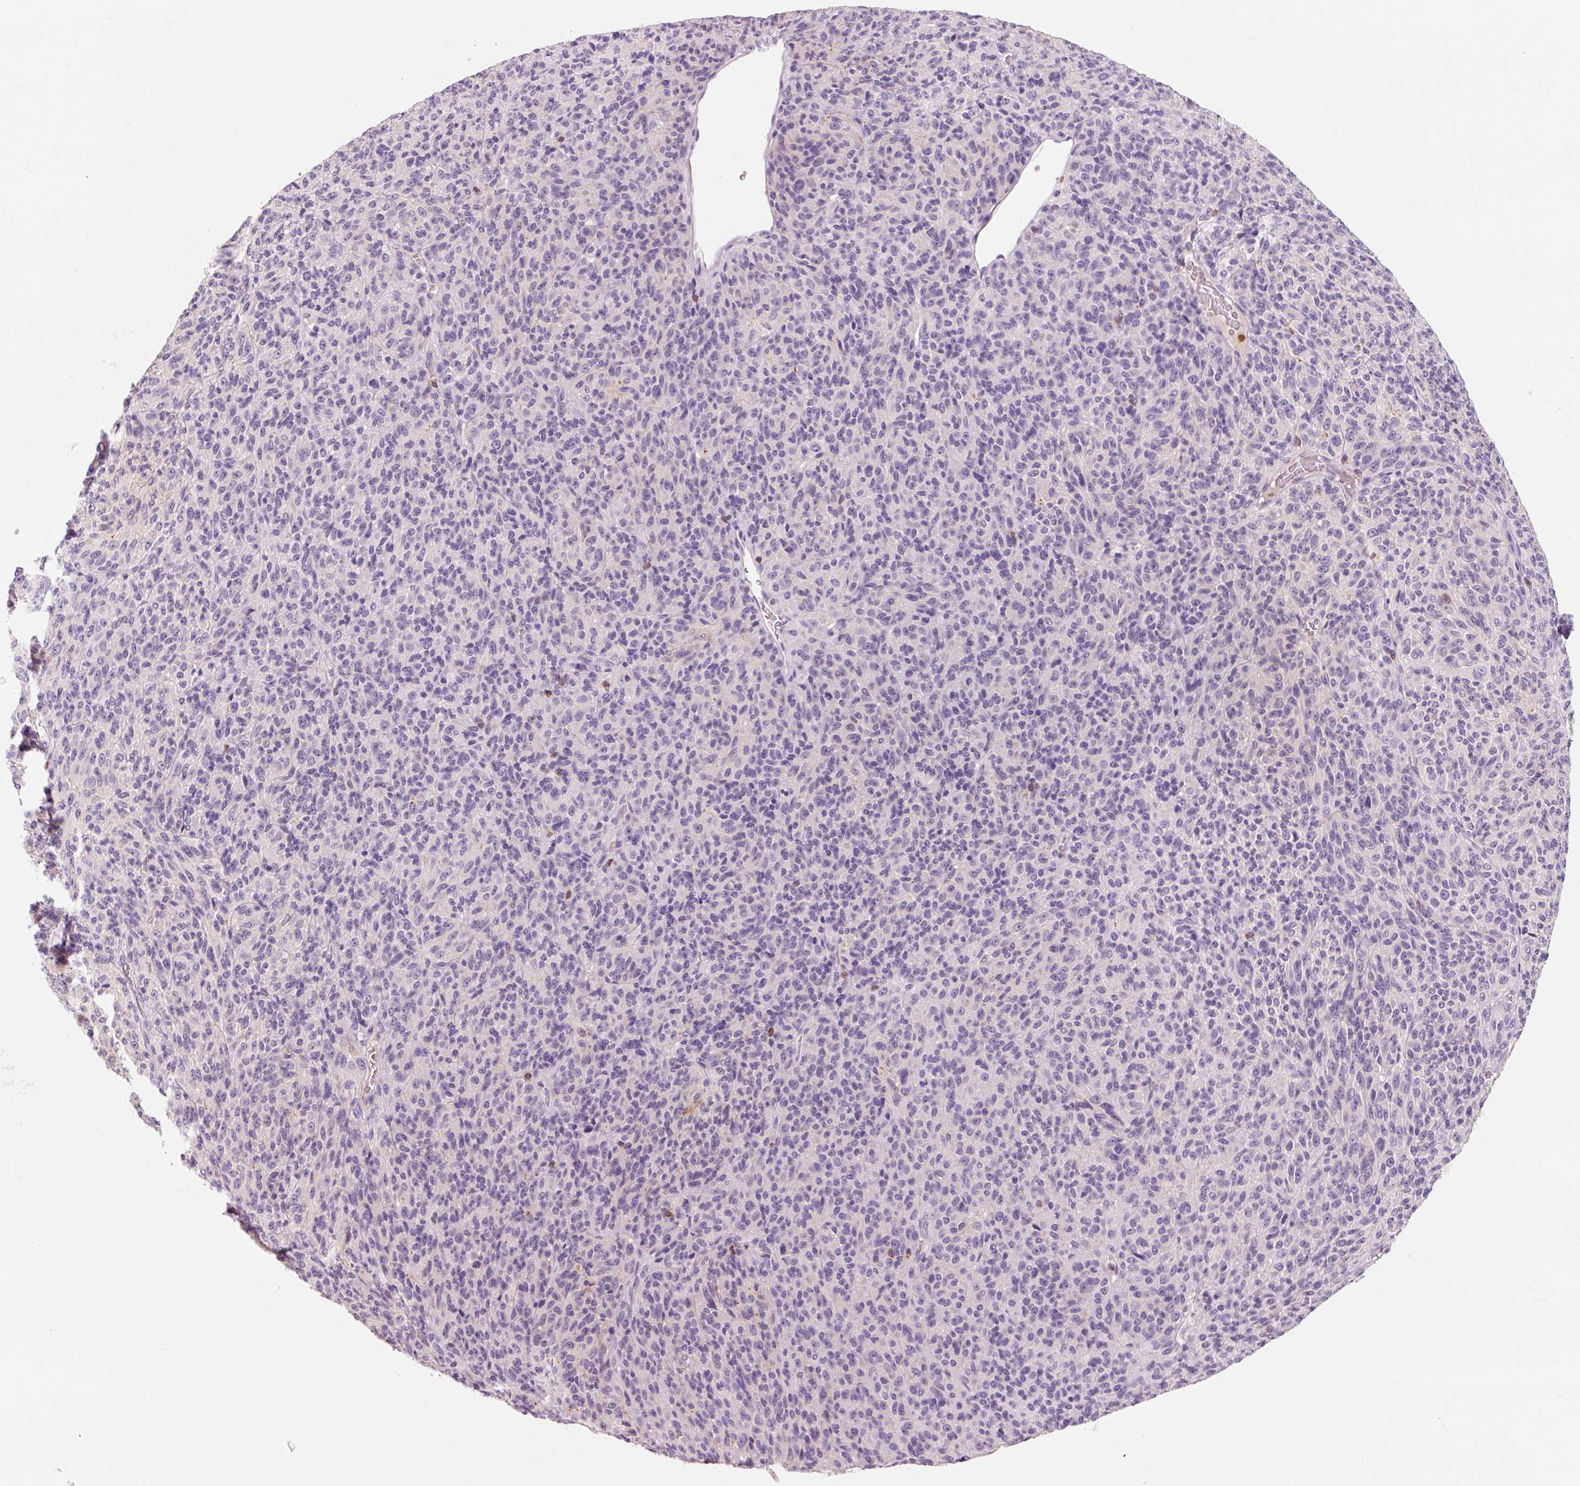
{"staining": {"intensity": "negative", "quantity": "none", "location": "none"}, "tissue": "melanoma", "cell_type": "Tumor cells", "image_type": "cancer", "snomed": [{"axis": "morphology", "description": "Malignant melanoma, Metastatic site"}, {"axis": "topography", "description": "Brain"}], "caption": "There is no significant positivity in tumor cells of malignant melanoma (metastatic site). The staining is performed using DAB brown chromogen with nuclei counter-stained in using hematoxylin.", "gene": "OR8K1", "patient": {"sex": "female", "age": 56}}